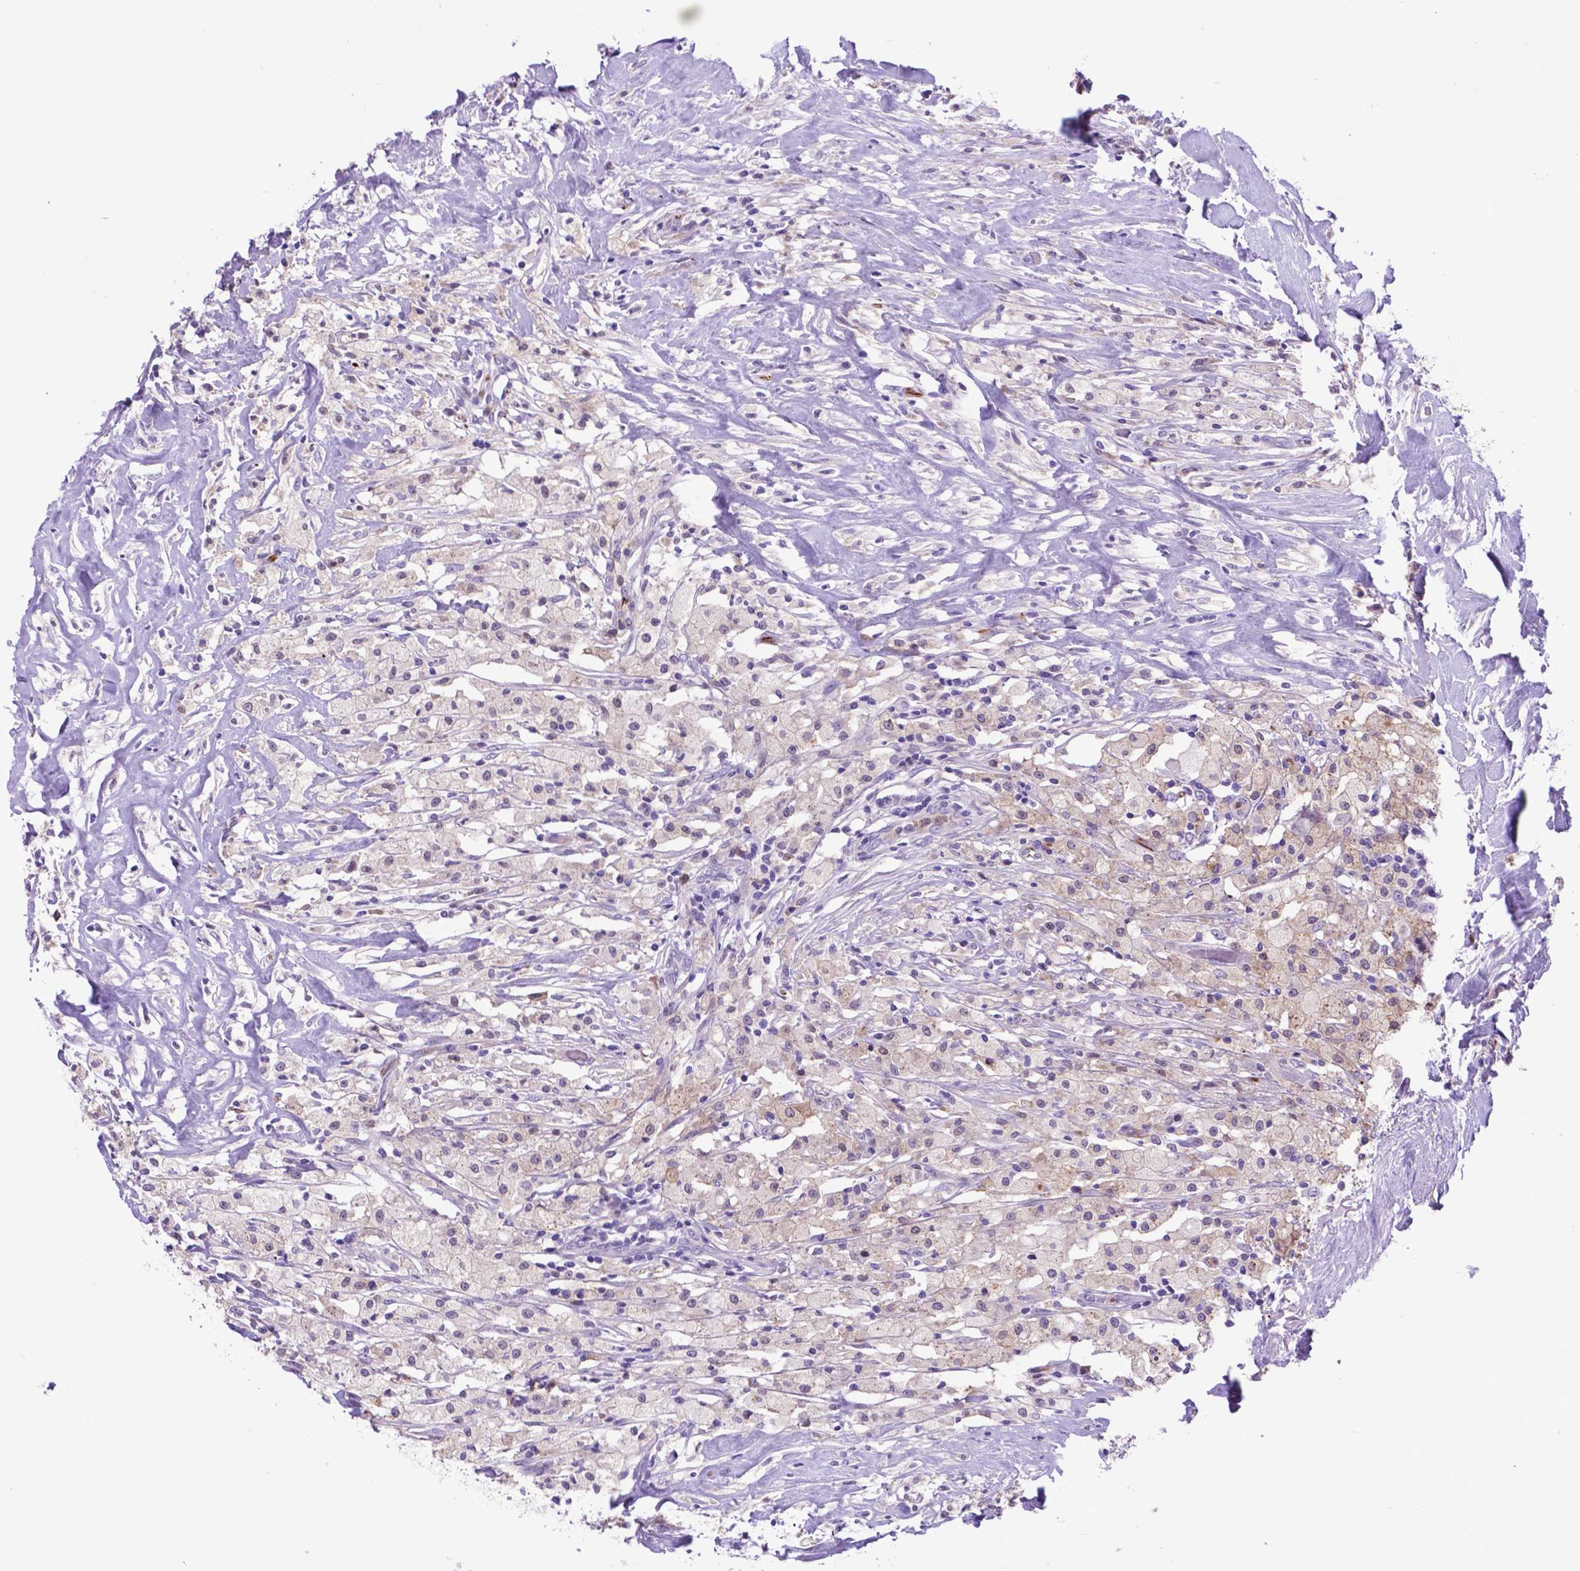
{"staining": {"intensity": "negative", "quantity": "none", "location": "none"}, "tissue": "testis cancer", "cell_type": "Tumor cells", "image_type": "cancer", "snomed": [{"axis": "morphology", "description": "Necrosis, NOS"}, {"axis": "morphology", "description": "Carcinoma, Embryonal, NOS"}, {"axis": "topography", "description": "Testis"}], "caption": "Testis cancer (embryonal carcinoma) was stained to show a protein in brown. There is no significant positivity in tumor cells.", "gene": "LZTR1", "patient": {"sex": "male", "age": 19}}